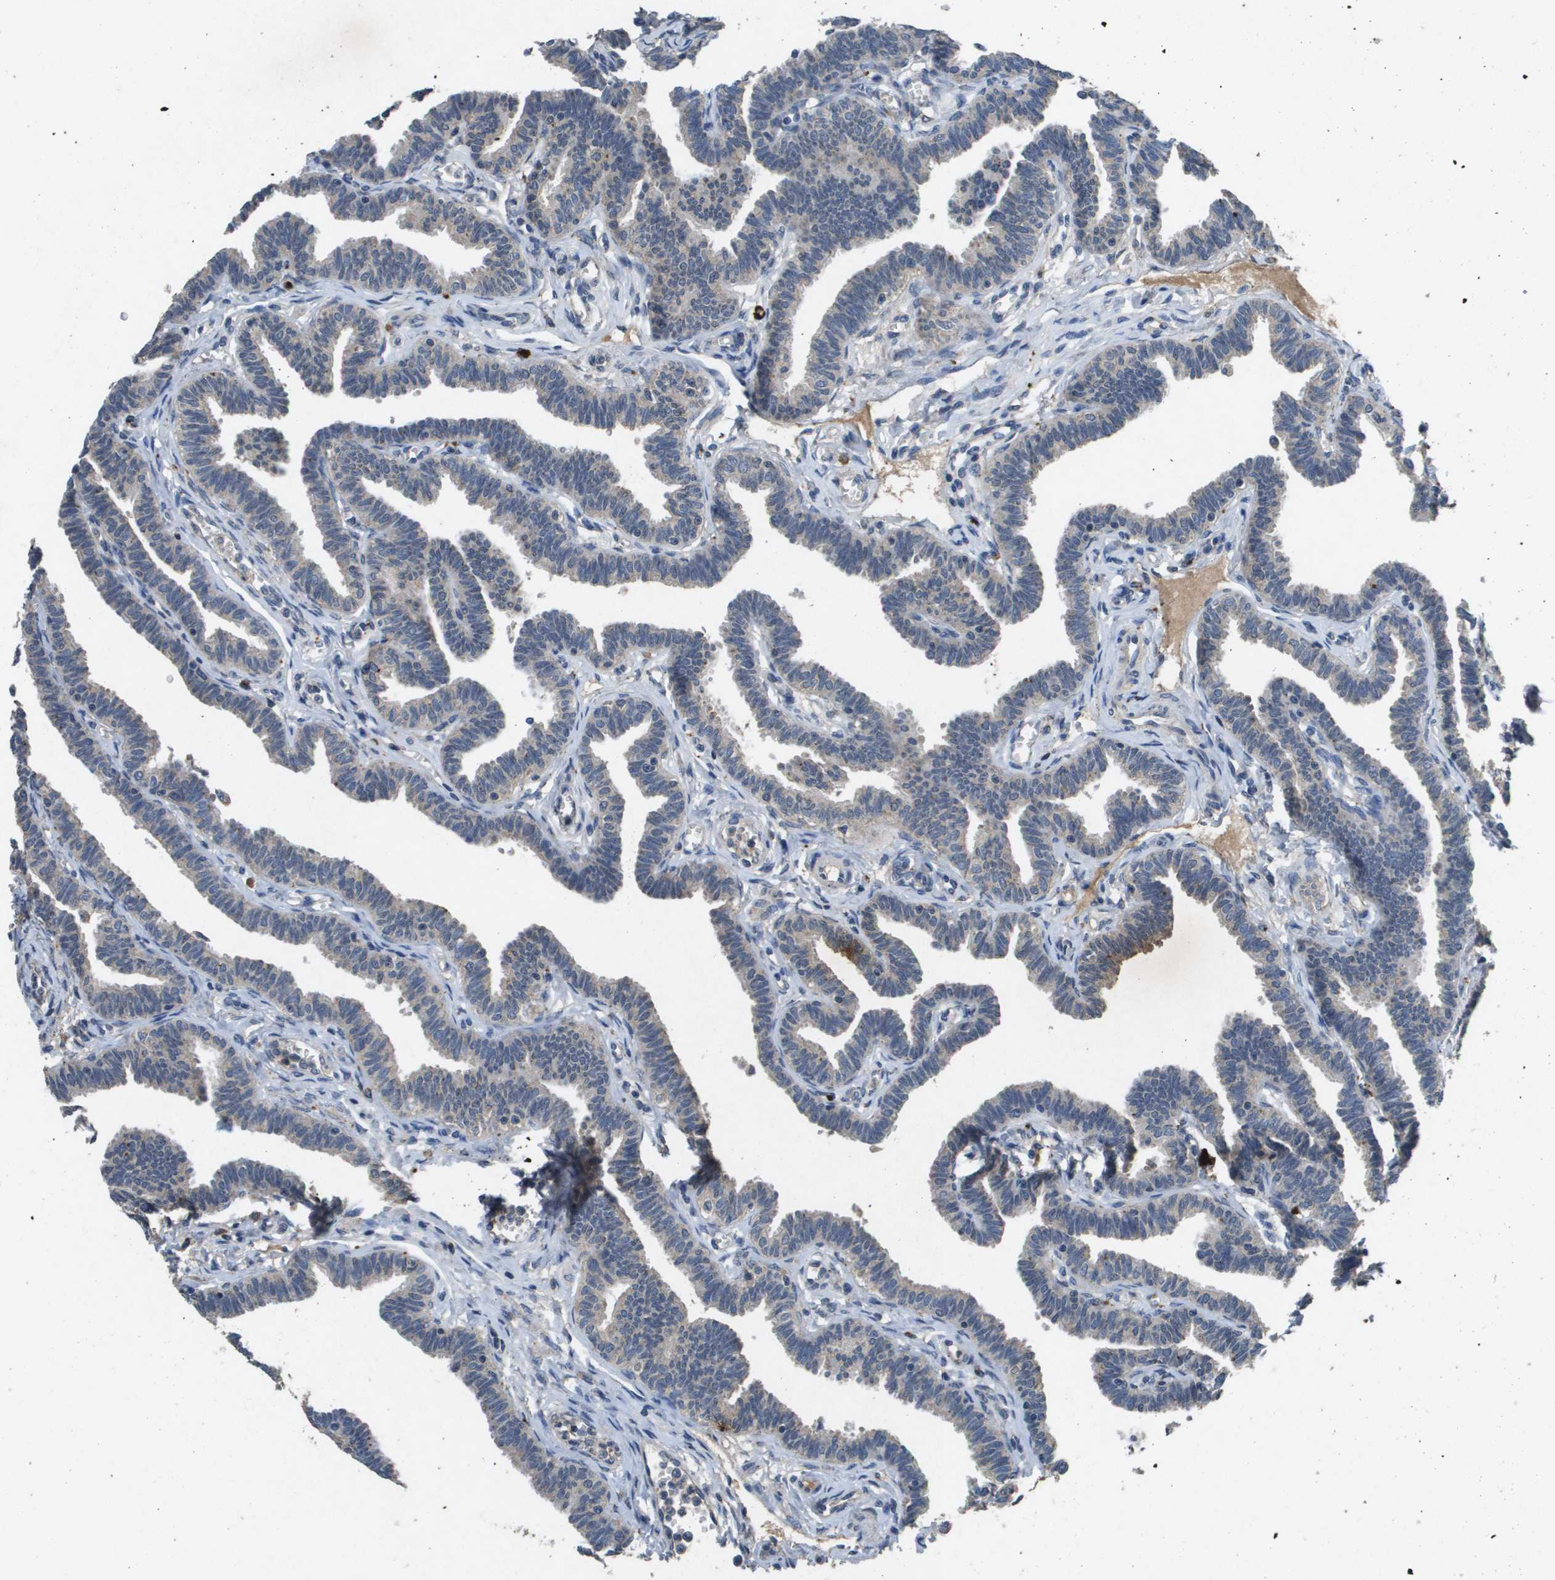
{"staining": {"intensity": "weak", "quantity": "<25%", "location": "cytoplasmic/membranous"}, "tissue": "fallopian tube", "cell_type": "Glandular cells", "image_type": "normal", "snomed": [{"axis": "morphology", "description": "Normal tissue, NOS"}, {"axis": "topography", "description": "Fallopian tube"}, {"axis": "topography", "description": "Ovary"}], "caption": "Normal fallopian tube was stained to show a protein in brown. There is no significant positivity in glandular cells. (DAB (3,3'-diaminobenzidine) immunohistochemistry, high magnification).", "gene": "PROC", "patient": {"sex": "female", "age": 23}}